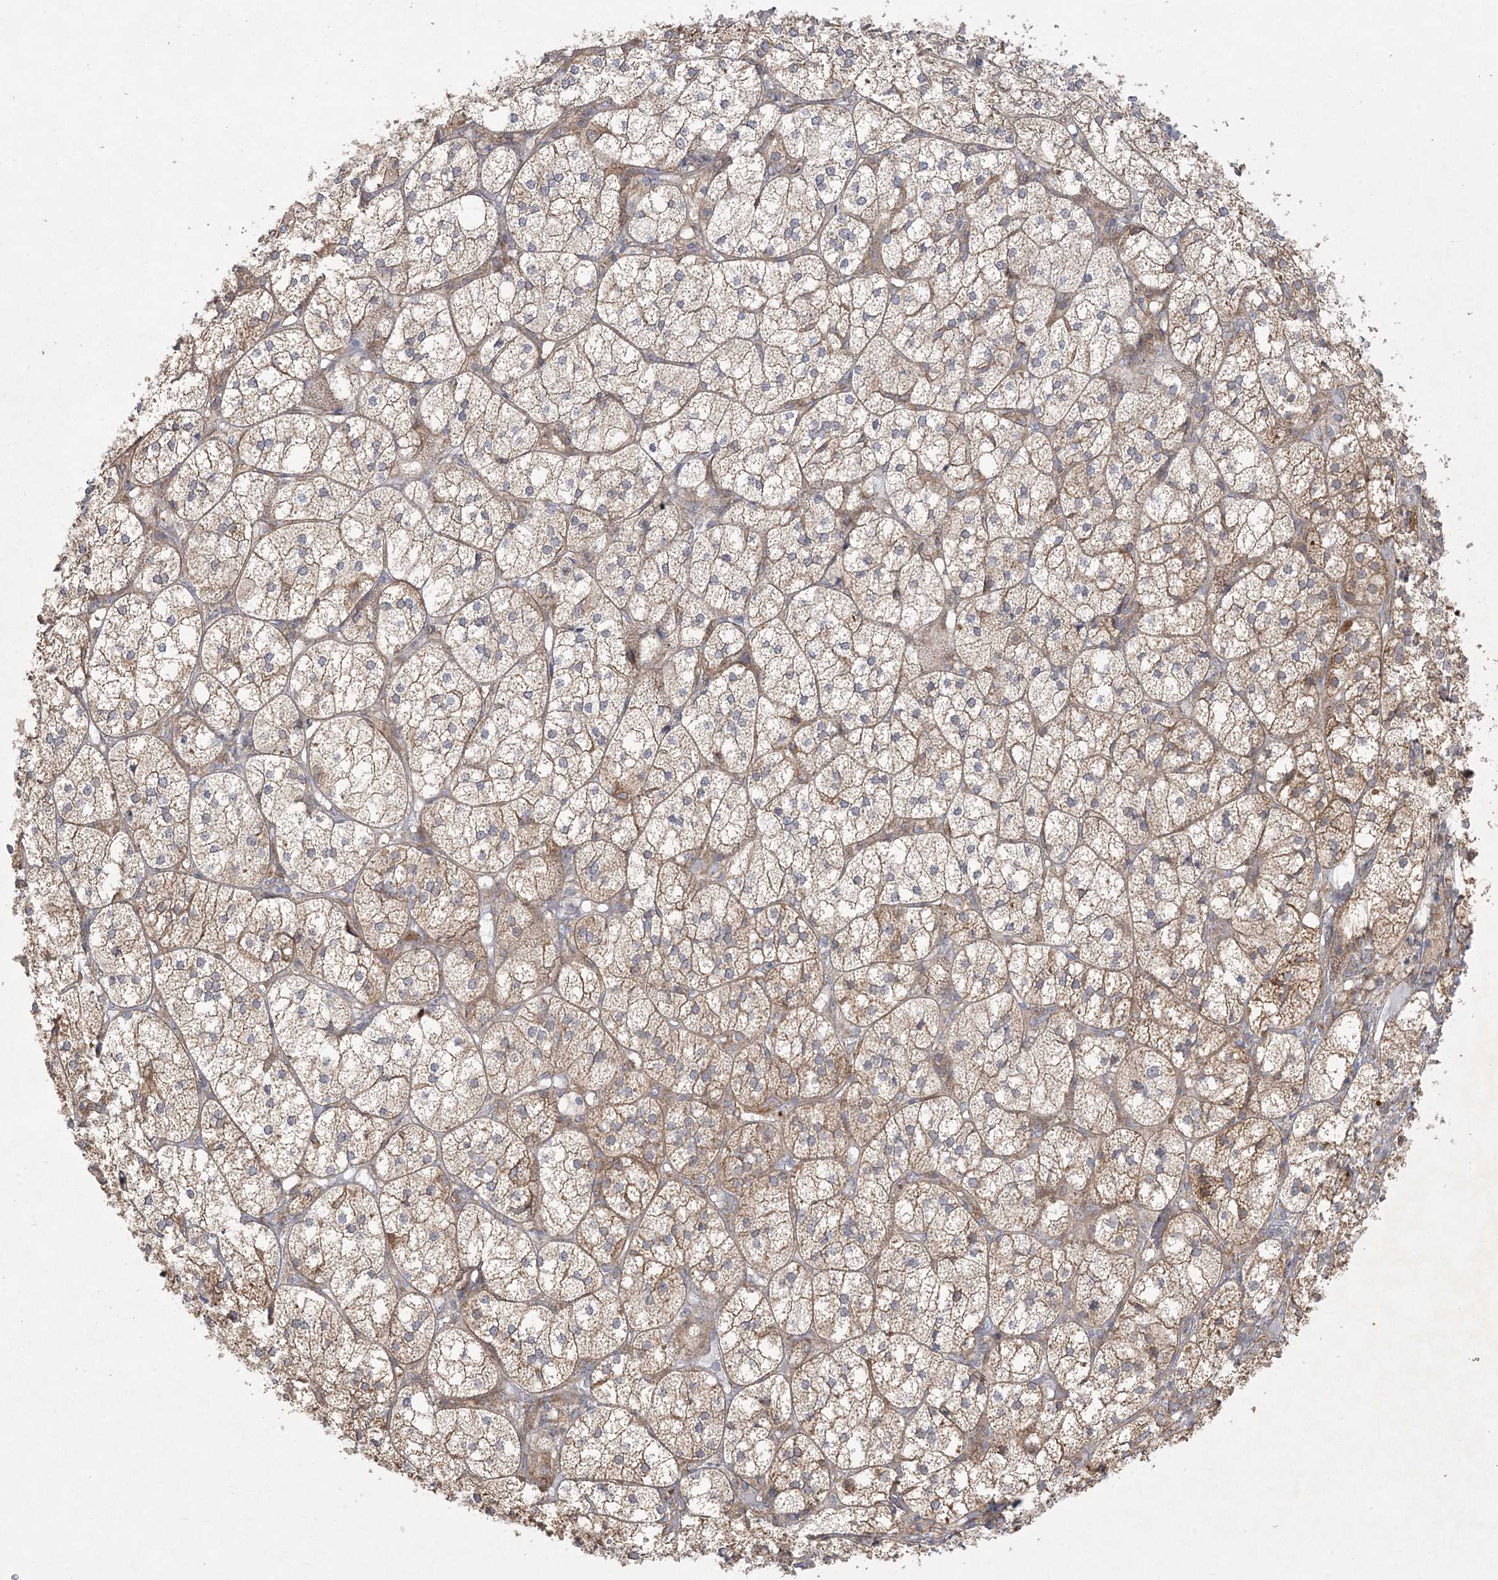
{"staining": {"intensity": "strong", "quantity": "25%-75%", "location": "cytoplasmic/membranous"}, "tissue": "adrenal gland", "cell_type": "Glandular cells", "image_type": "normal", "snomed": [{"axis": "morphology", "description": "Normal tissue, NOS"}, {"axis": "topography", "description": "Adrenal gland"}], "caption": "Immunohistochemical staining of unremarkable human adrenal gland displays 25%-75% levels of strong cytoplasmic/membranous protein staining in about 25%-75% of glandular cells. (Stains: DAB in brown, nuclei in blue, Microscopy: brightfield microscopy at high magnification).", "gene": "ZC3H6", "patient": {"sex": "female", "age": 61}}